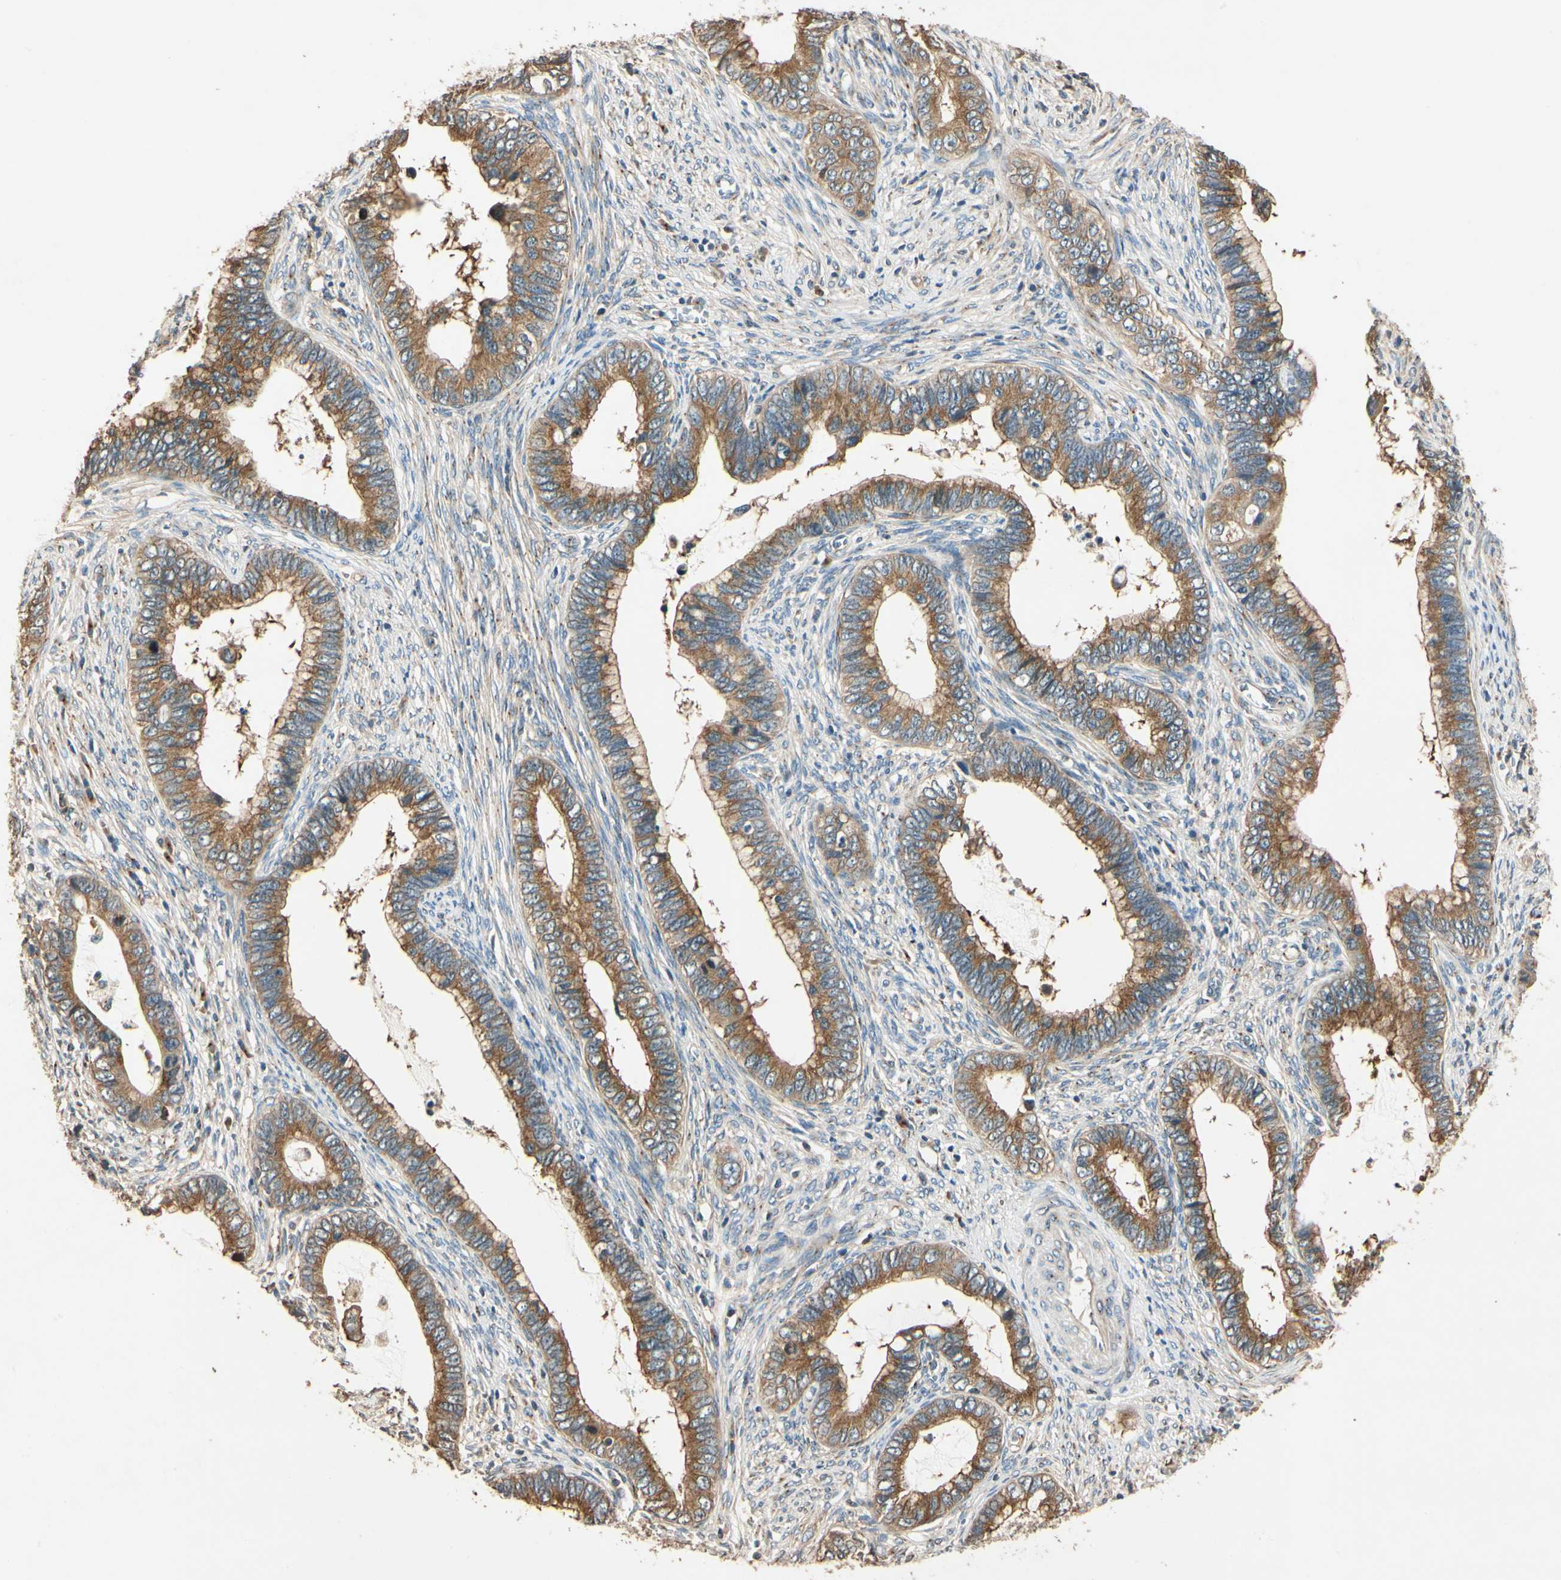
{"staining": {"intensity": "moderate", "quantity": ">75%", "location": "cytoplasmic/membranous"}, "tissue": "cervical cancer", "cell_type": "Tumor cells", "image_type": "cancer", "snomed": [{"axis": "morphology", "description": "Adenocarcinoma, NOS"}, {"axis": "topography", "description": "Cervix"}], "caption": "Protein staining reveals moderate cytoplasmic/membranous staining in approximately >75% of tumor cells in cervical cancer (adenocarcinoma).", "gene": "AKAP9", "patient": {"sex": "female", "age": 44}}